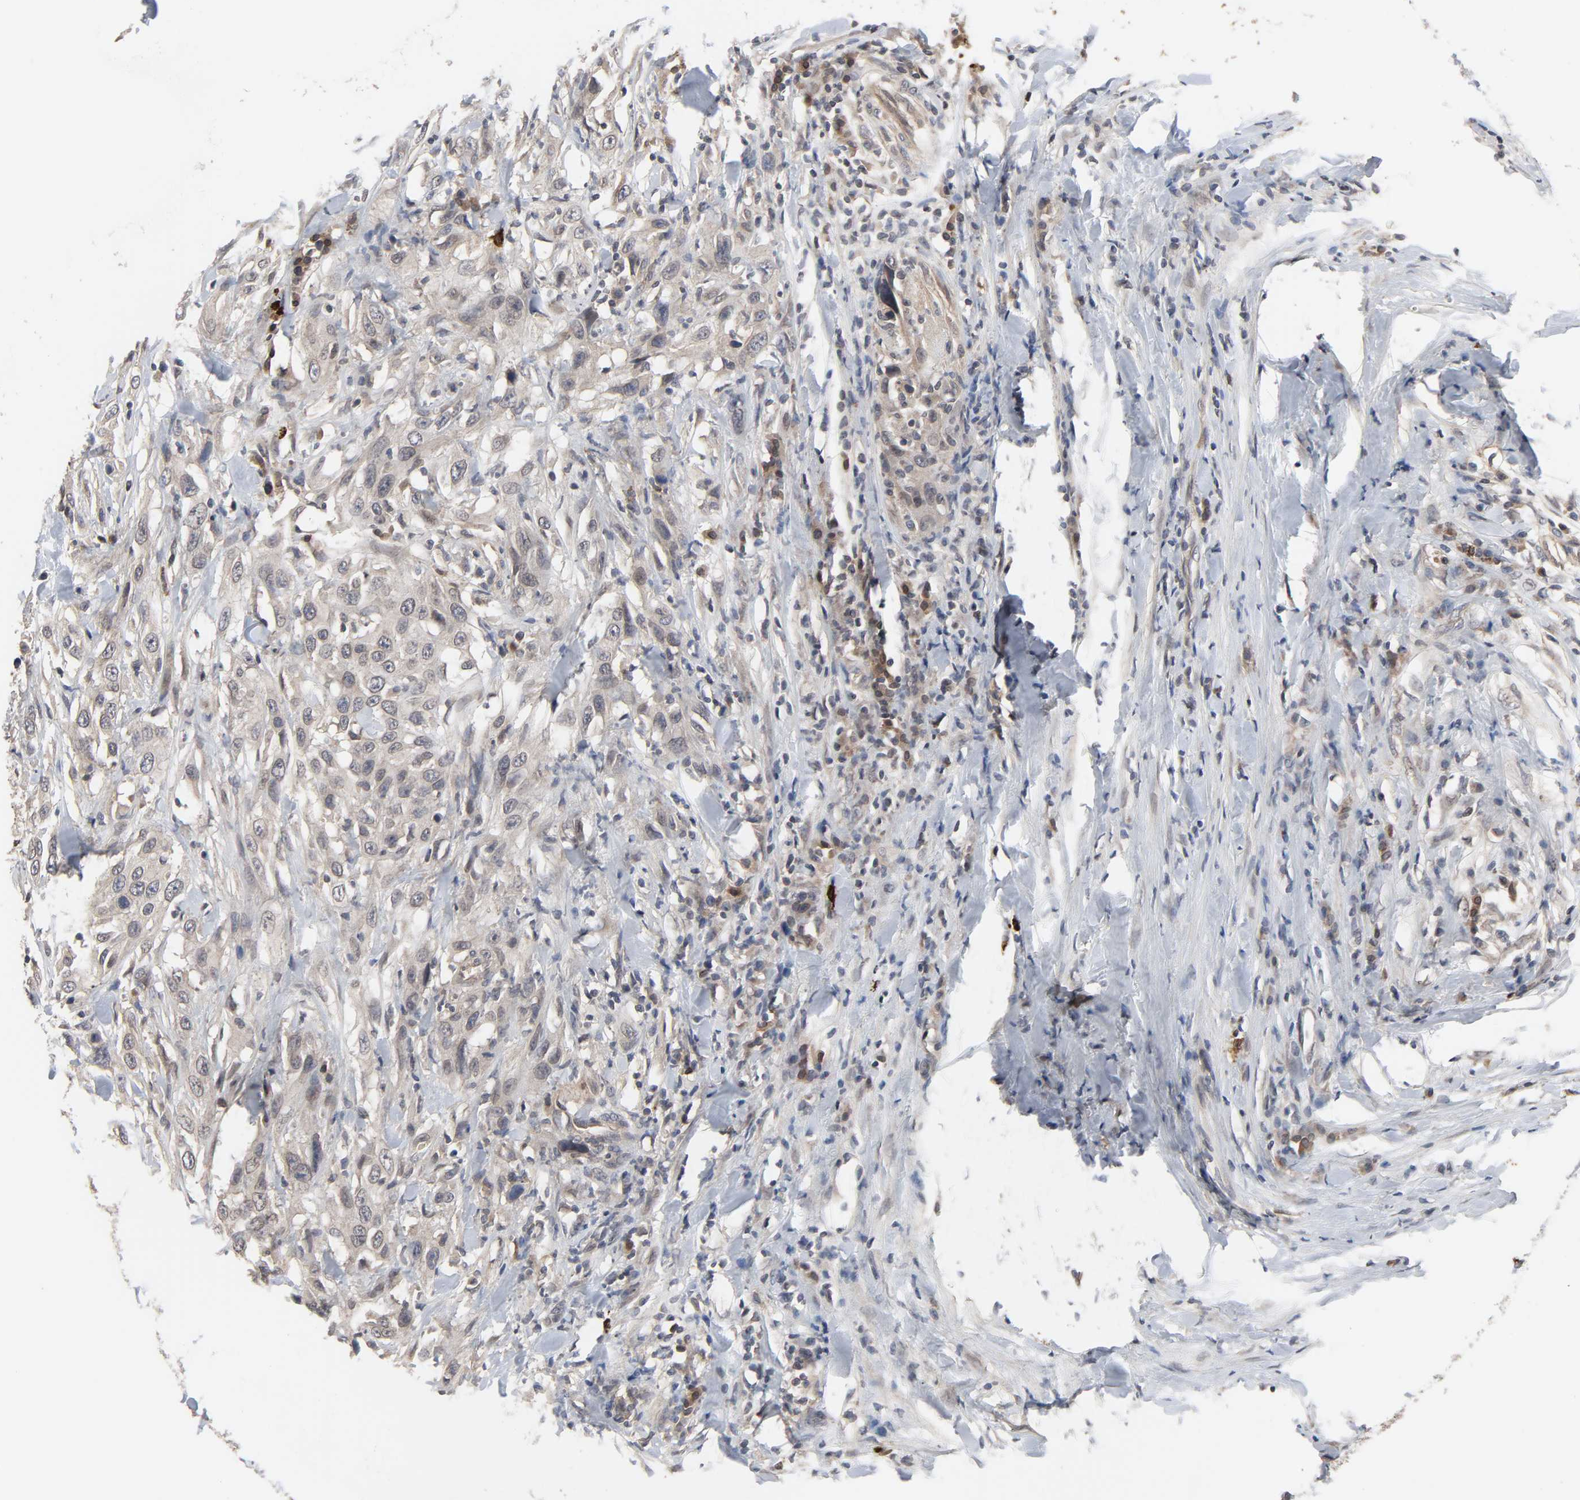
{"staining": {"intensity": "weak", "quantity": ">75%", "location": "cytoplasmic/membranous"}, "tissue": "urothelial cancer", "cell_type": "Tumor cells", "image_type": "cancer", "snomed": [{"axis": "morphology", "description": "Urothelial carcinoma, High grade"}, {"axis": "topography", "description": "Urinary bladder"}], "caption": "Immunohistochemistry (IHC) staining of urothelial cancer, which reveals low levels of weak cytoplasmic/membranous staining in about >75% of tumor cells indicating weak cytoplasmic/membranous protein staining. The staining was performed using DAB (3,3'-diaminobenzidine) (brown) for protein detection and nuclei were counterstained in hematoxylin (blue).", "gene": "CCDC175", "patient": {"sex": "male", "age": 61}}